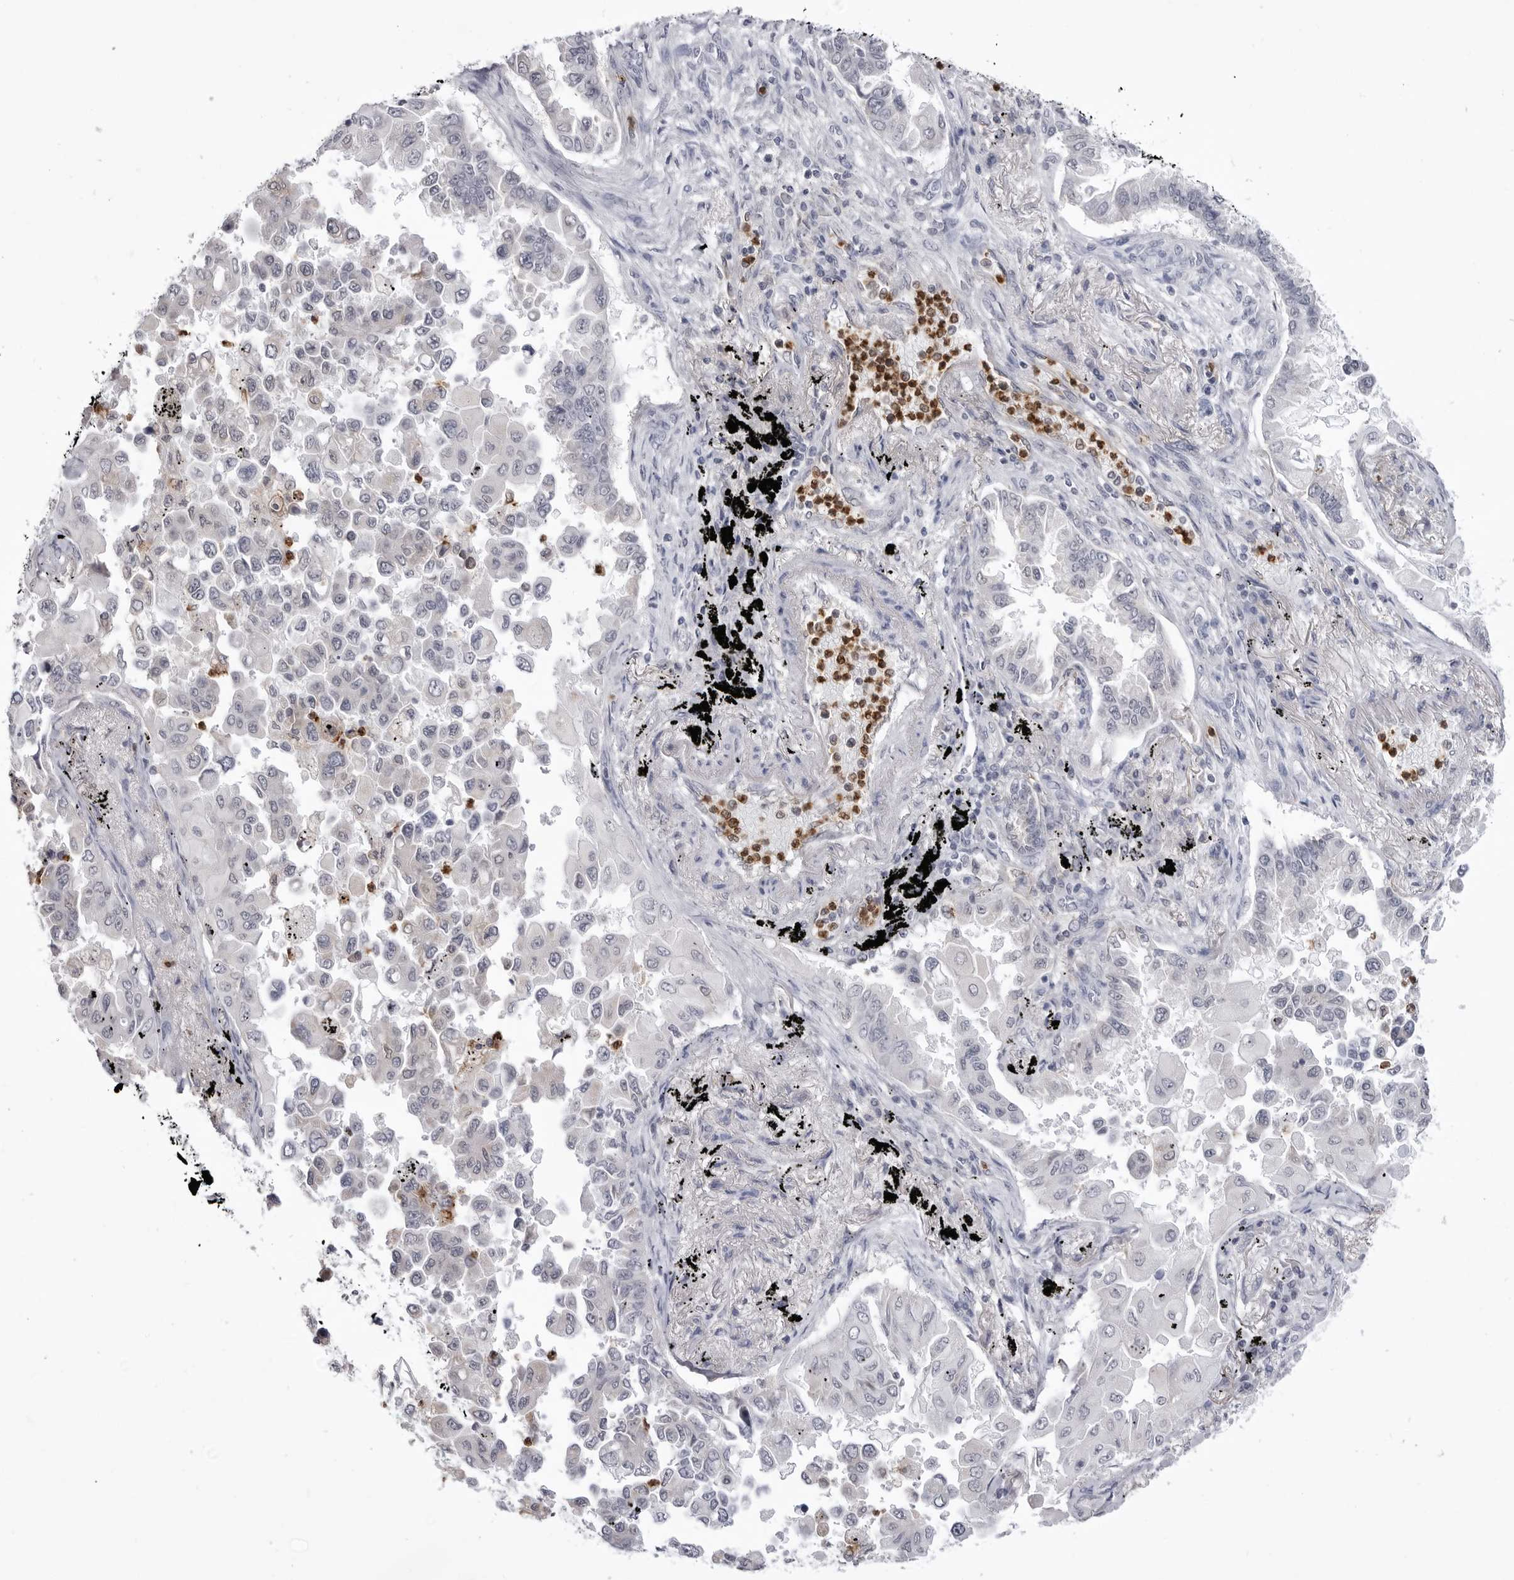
{"staining": {"intensity": "negative", "quantity": "none", "location": "none"}, "tissue": "lung cancer", "cell_type": "Tumor cells", "image_type": "cancer", "snomed": [{"axis": "morphology", "description": "Adenocarcinoma, NOS"}, {"axis": "topography", "description": "Lung"}], "caption": "IHC of human adenocarcinoma (lung) displays no staining in tumor cells.", "gene": "STAP2", "patient": {"sex": "female", "age": 67}}